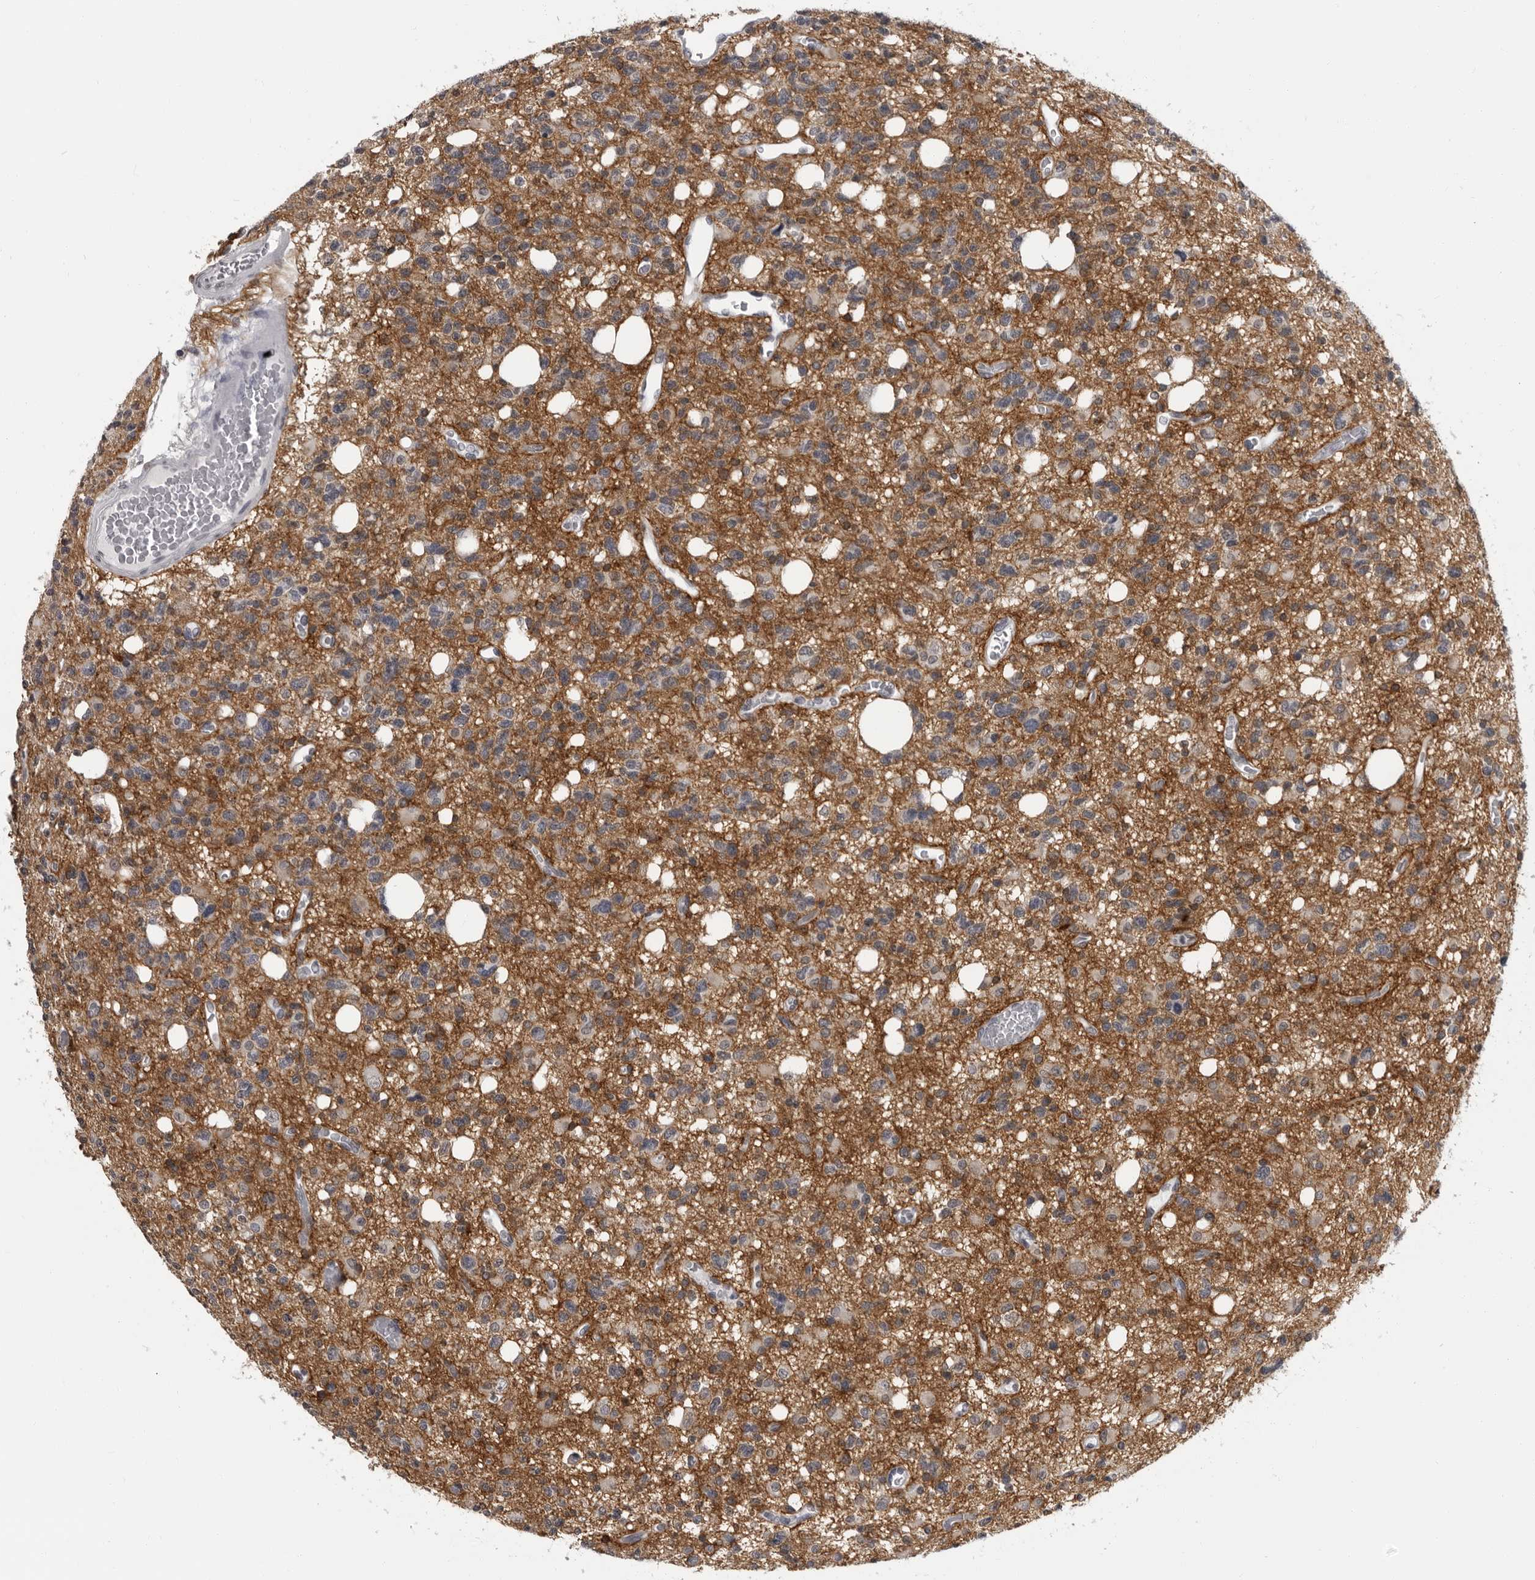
{"staining": {"intensity": "negative", "quantity": "none", "location": "none"}, "tissue": "glioma", "cell_type": "Tumor cells", "image_type": "cancer", "snomed": [{"axis": "morphology", "description": "Glioma, malignant, High grade"}, {"axis": "topography", "description": "Brain"}], "caption": "IHC of glioma exhibits no expression in tumor cells.", "gene": "HEPACAM", "patient": {"sex": "female", "age": 62}}